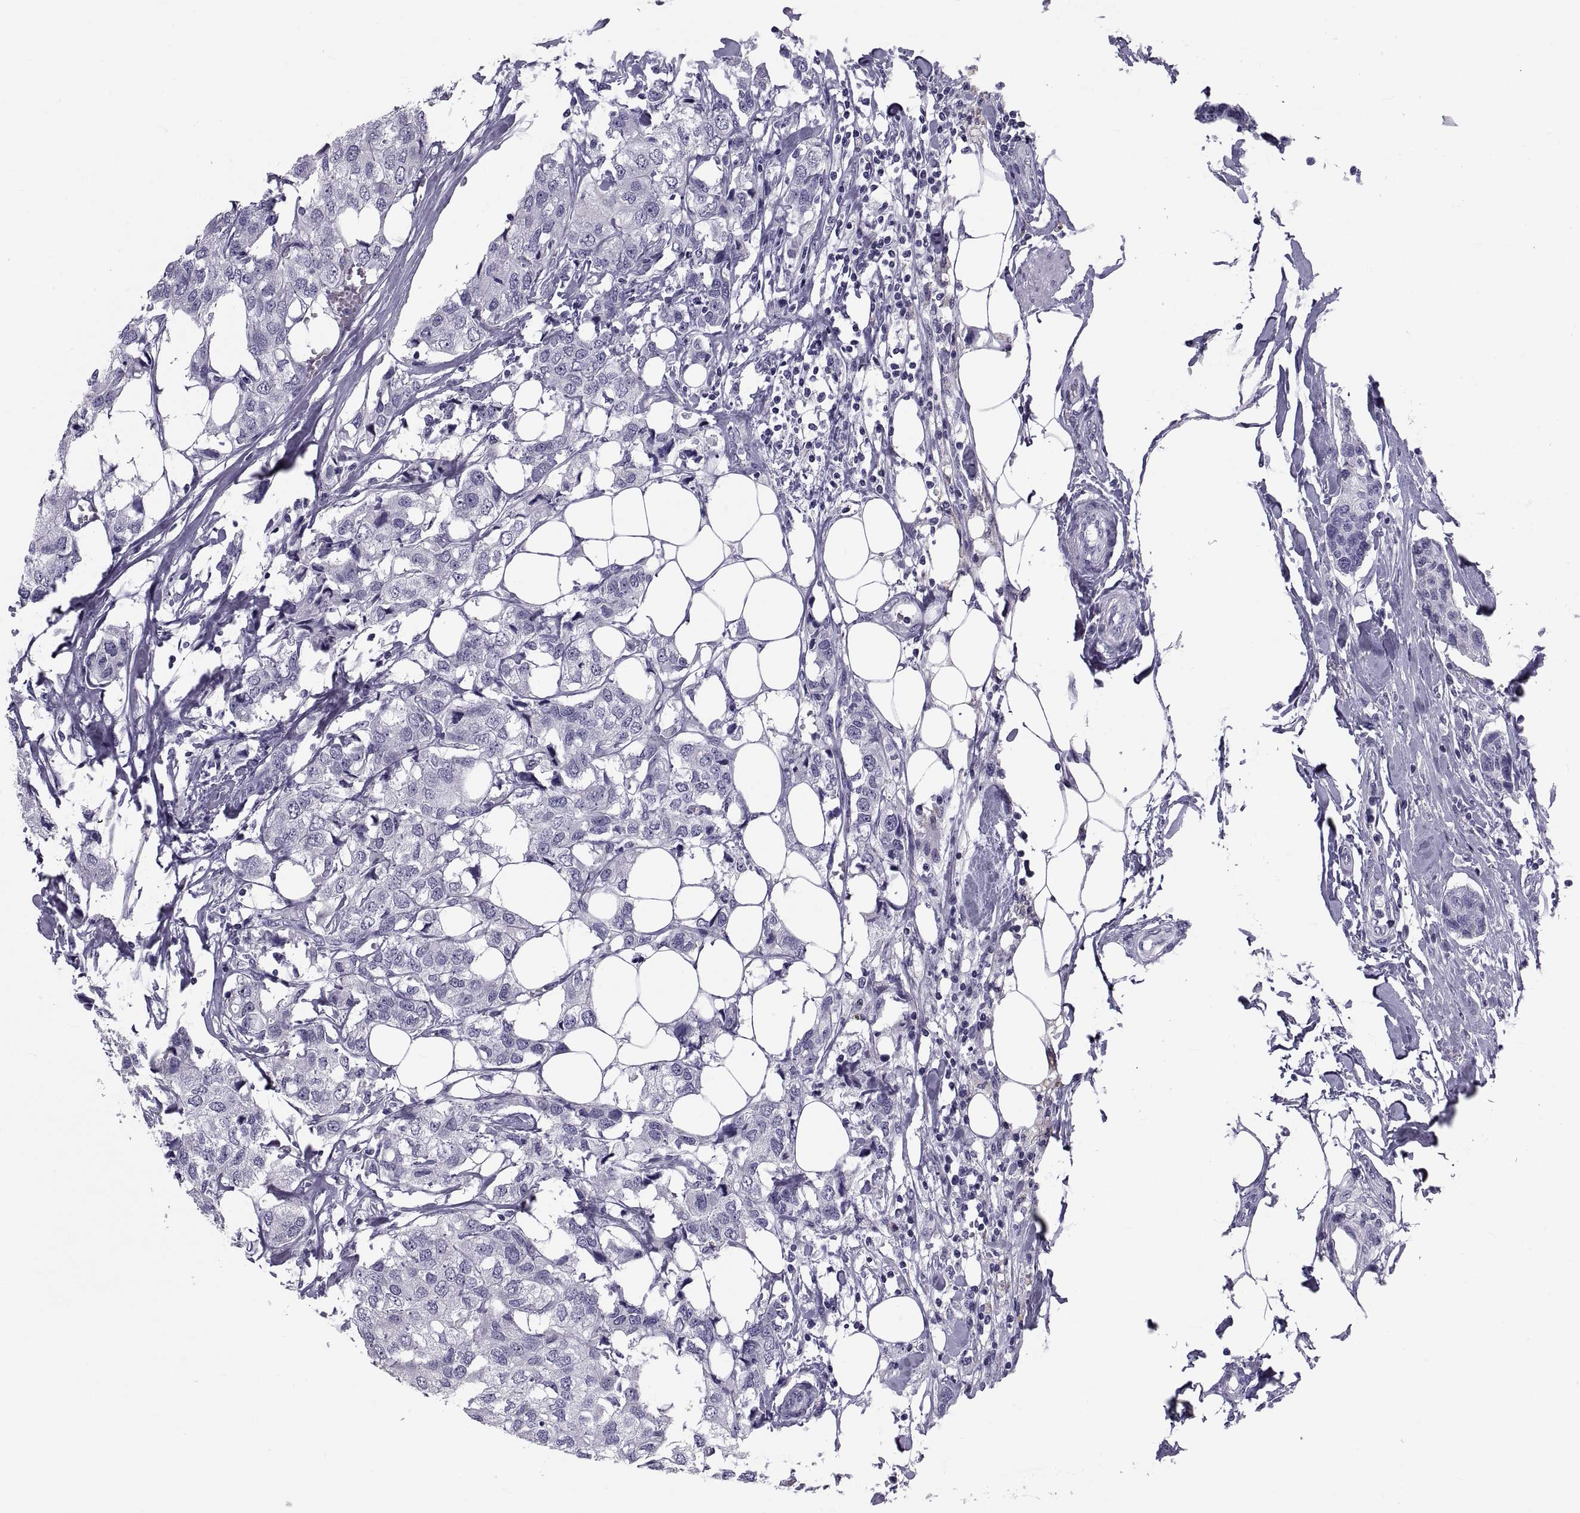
{"staining": {"intensity": "negative", "quantity": "none", "location": "none"}, "tissue": "breast cancer", "cell_type": "Tumor cells", "image_type": "cancer", "snomed": [{"axis": "morphology", "description": "Duct carcinoma"}, {"axis": "topography", "description": "Breast"}], "caption": "Immunohistochemistry (IHC) image of human breast cancer (intraductal carcinoma) stained for a protein (brown), which exhibits no staining in tumor cells.", "gene": "DEFB129", "patient": {"sex": "female", "age": 80}}